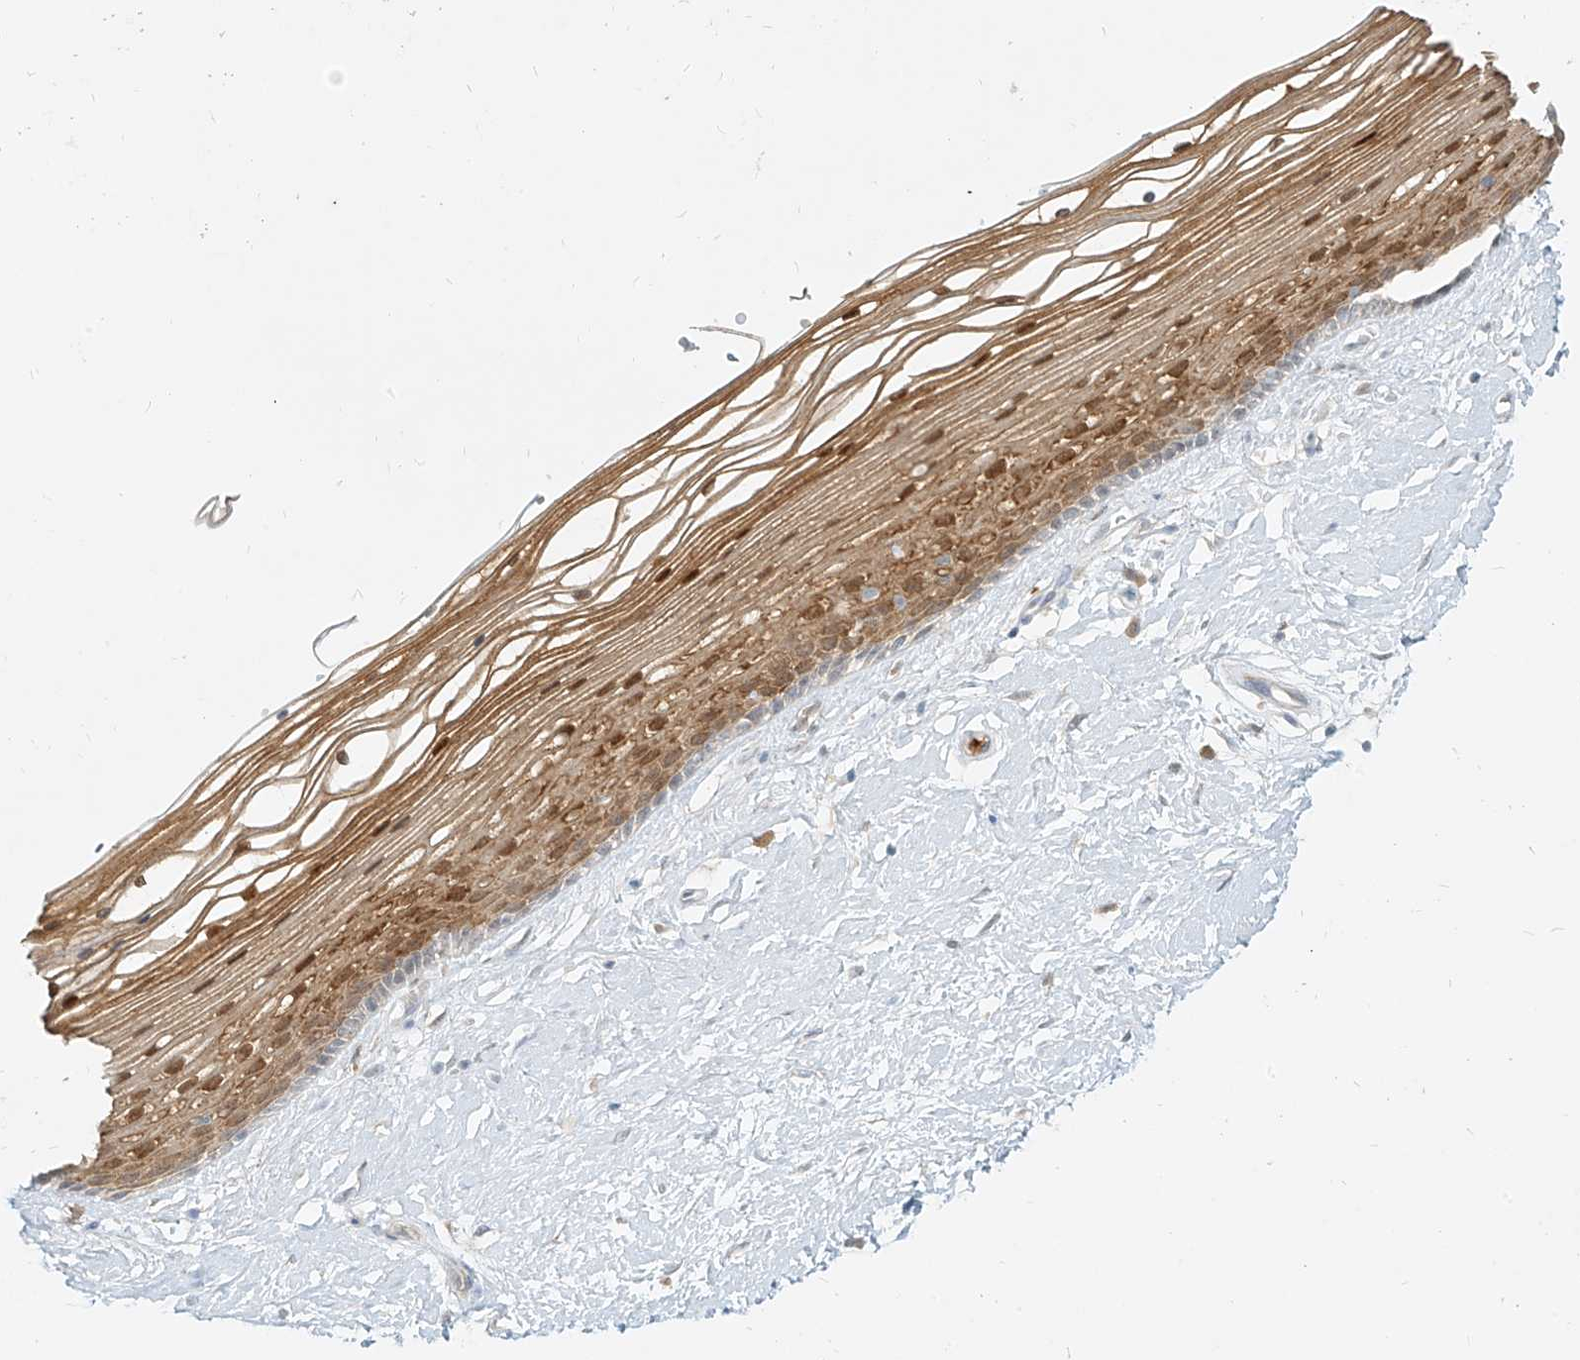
{"staining": {"intensity": "moderate", "quantity": ">75%", "location": "cytoplasmic/membranous,nuclear"}, "tissue": "vagina", "cell_type": "Squamous epithelial cells", "image_type": "normal", "snomed": [{"axis": "morphology", "description": "Normal tissue, NOS"}, {"axis": "topography", "description": "Vagina"}], "caption": "Vagina stained for a protein (brown) reveals moderate cytoplasmic/membranous,nuclear positive positivity in about >75% of squamous epithelial cells.", "gene": "PGD", "patient": {"sex": "female", "age": 46}}